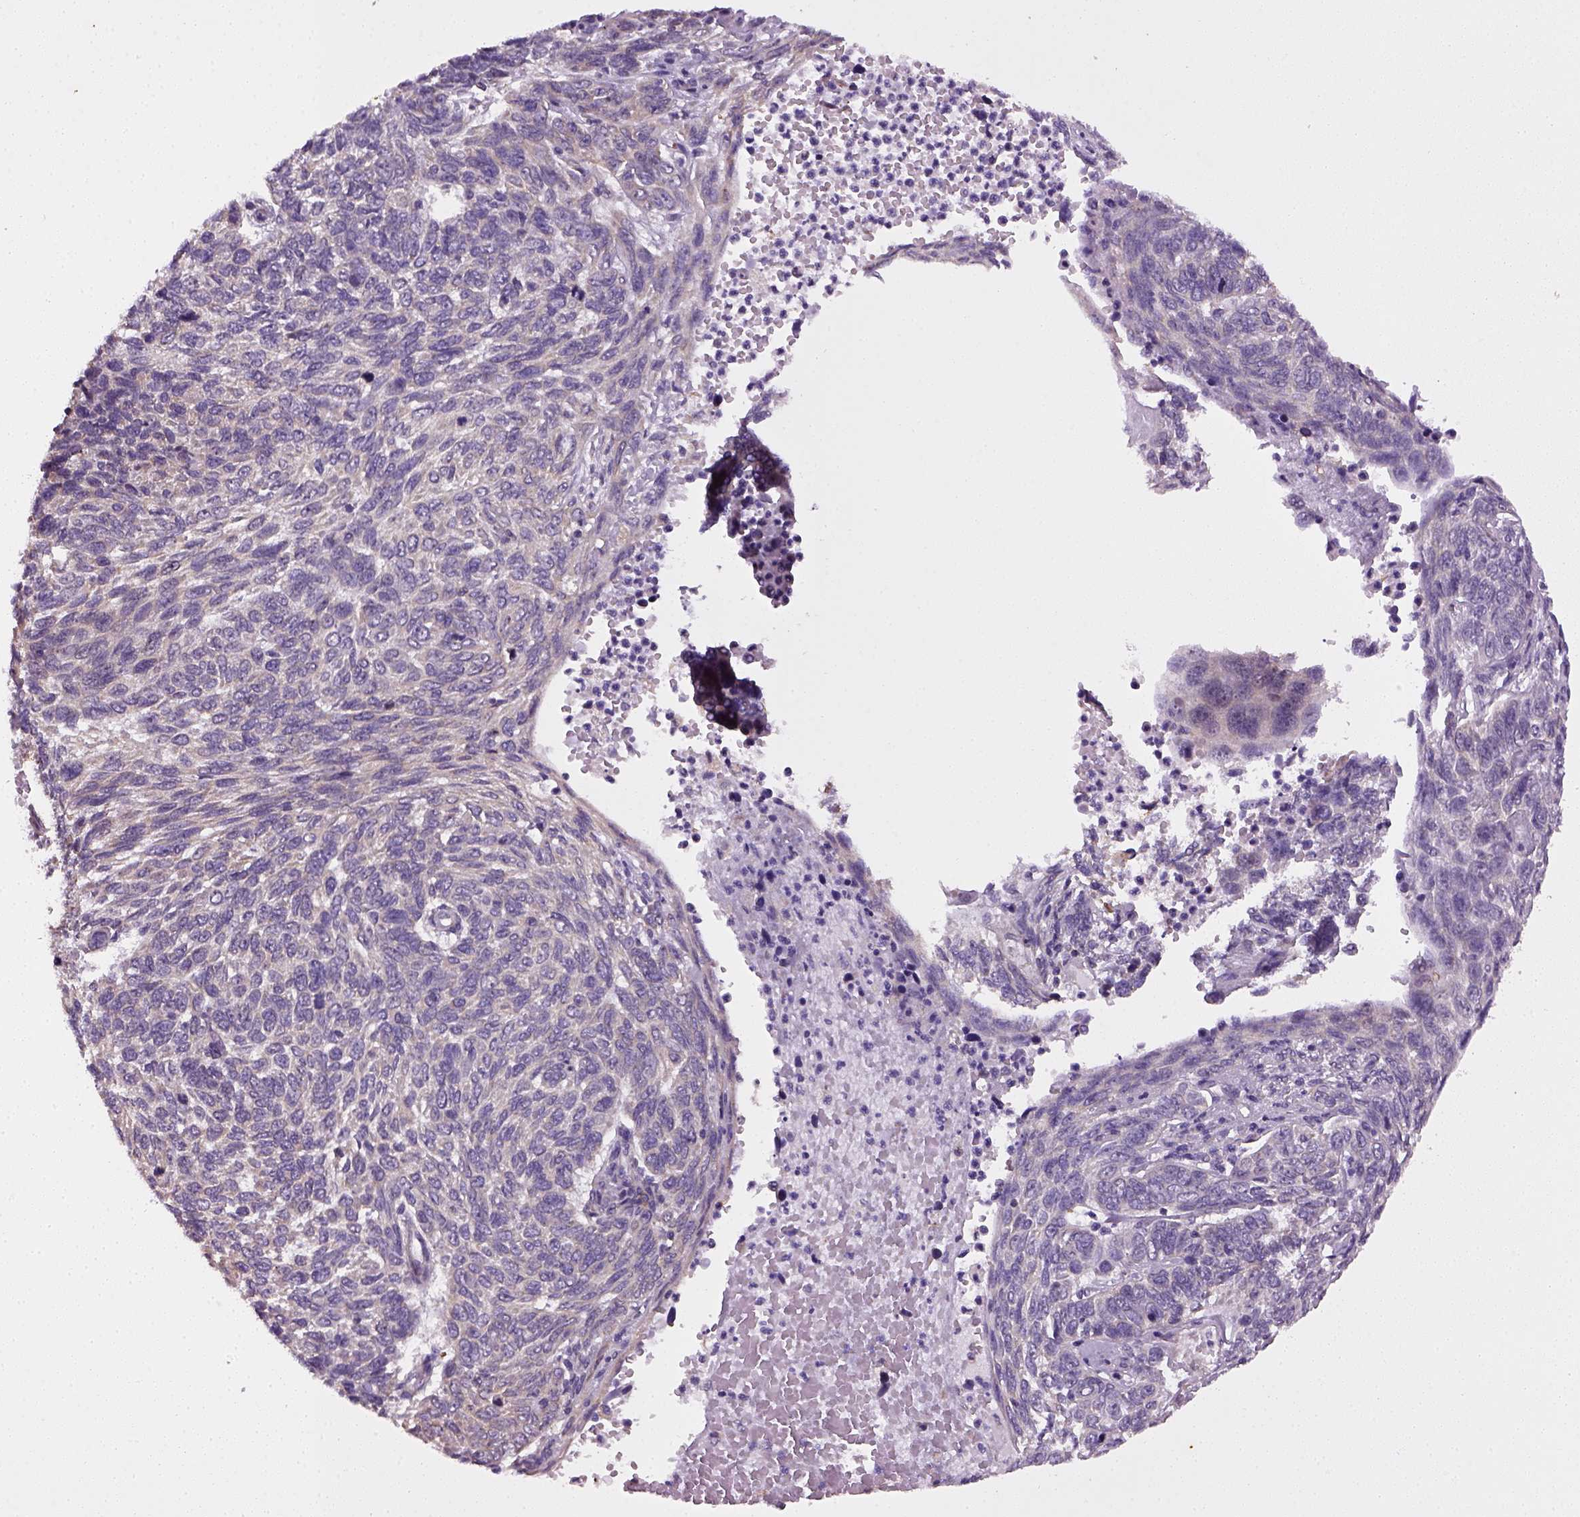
{"staining": {"intensity": "negative", "quantity": "none", "location": "none"}, "tissue": "skin cancer", "cell_type": "Tumor cells", "image_type": "cancer", "snomed": [{"axis": "morphology", "description": "Basal cell carcinoma"}, {"axis": "topography", "description": "Skin"}], "caption": "Protein analysis of skin cancer demonstrates no significant positivity in tumor cells. The staining was performed using DAB to visualize the protein expression in brown, while the nuclei were stained in blue with hematoxylin (Magnification: 20x).", "gene": "TPRG1", "patient": {"sex": "female", "age": 65}}